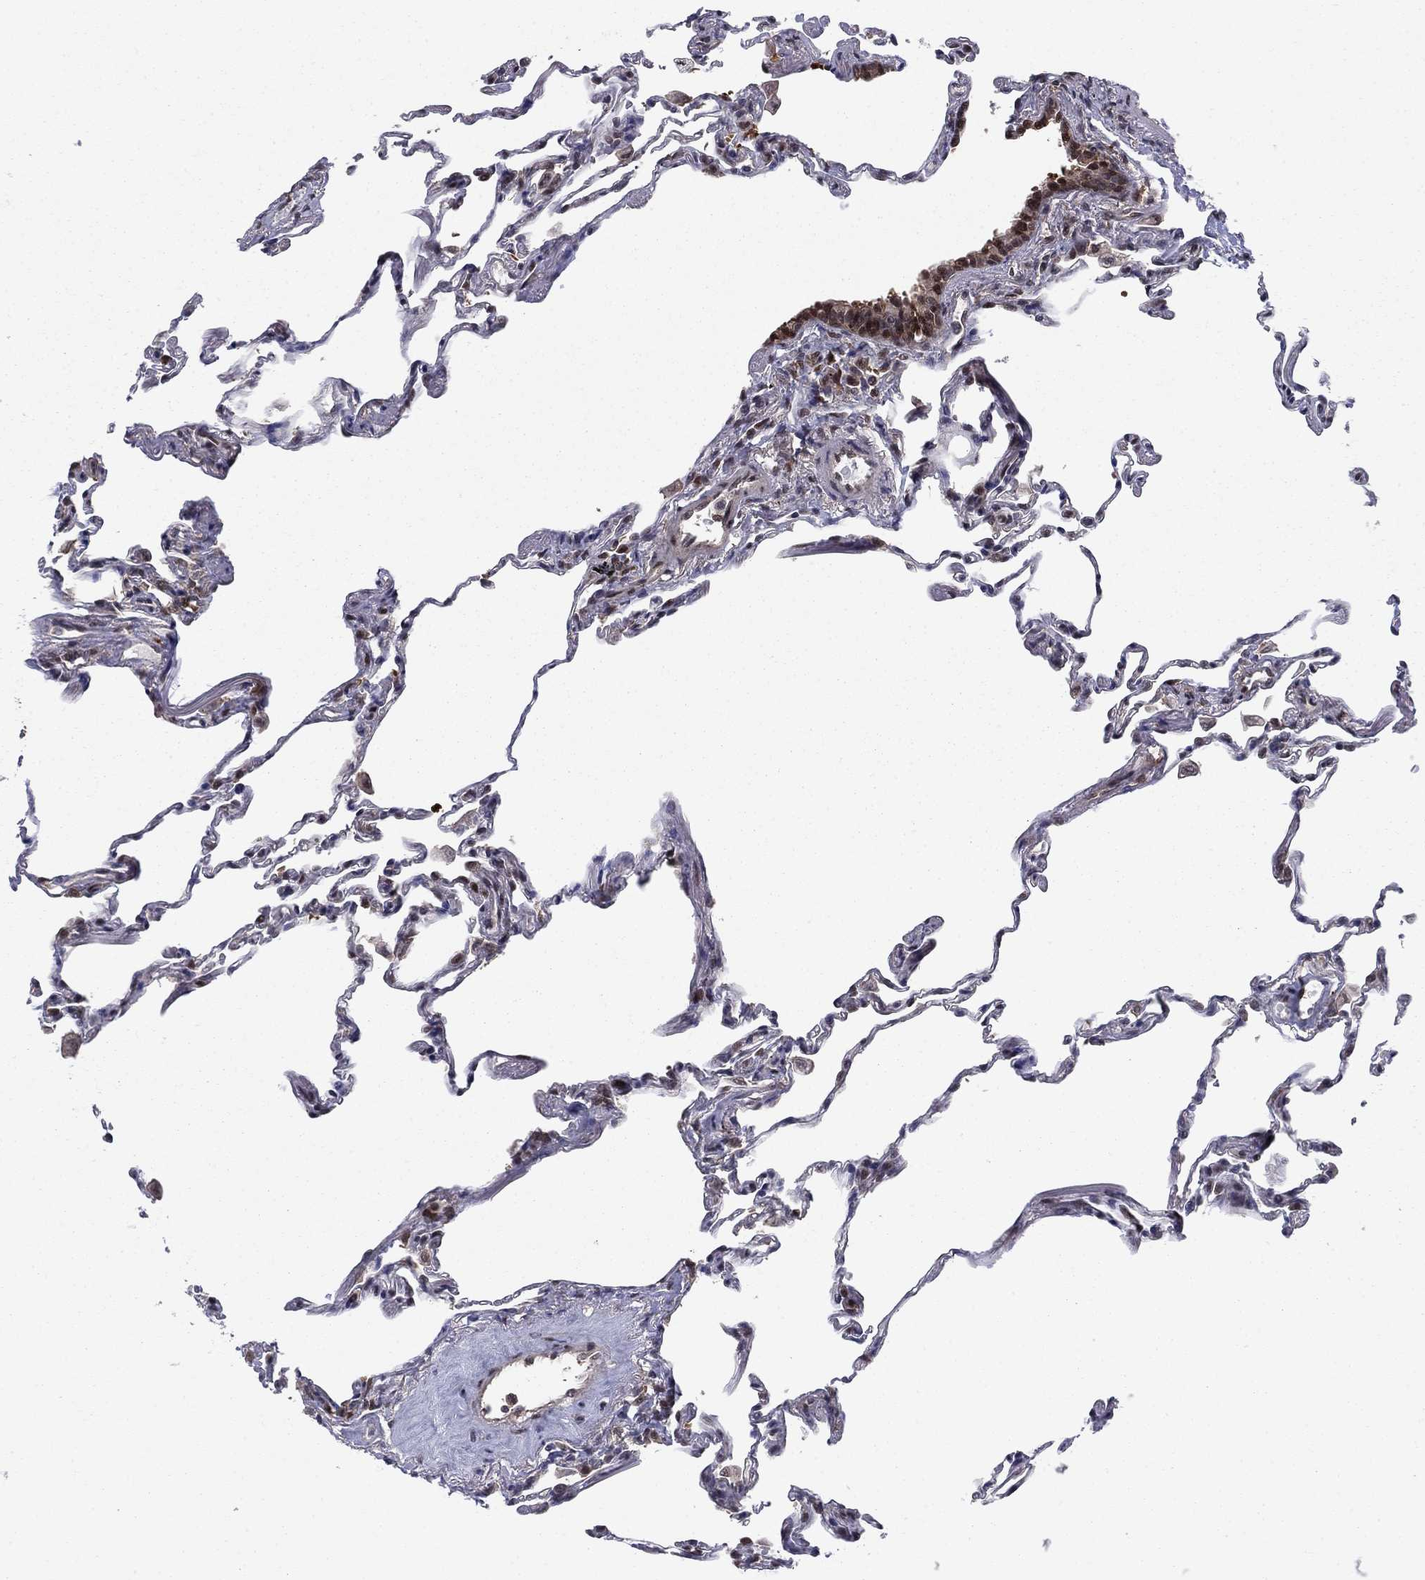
{"staining": {"intensity": "moderate", "quantity": "<25%", "location": "nuclear"}, "tissue": "lung", "cell_type": "Alveolar cells", "image_type": "normal", "snomed": [{"axis": "morphology", "description": "Normal tissue, NOS"}, {"axis": "topography", "description": "Lung"}], "caption": "Immunohistochemical staining of benign lung demonstrates <25% levels of moderate nuclear protein staining in approximately <25% of alveolar cells. (Brightfield microscopy of DAB IHC at high magnification).", "gene": "FKBP4", "patient": {"sex": "female", "age": 57}}